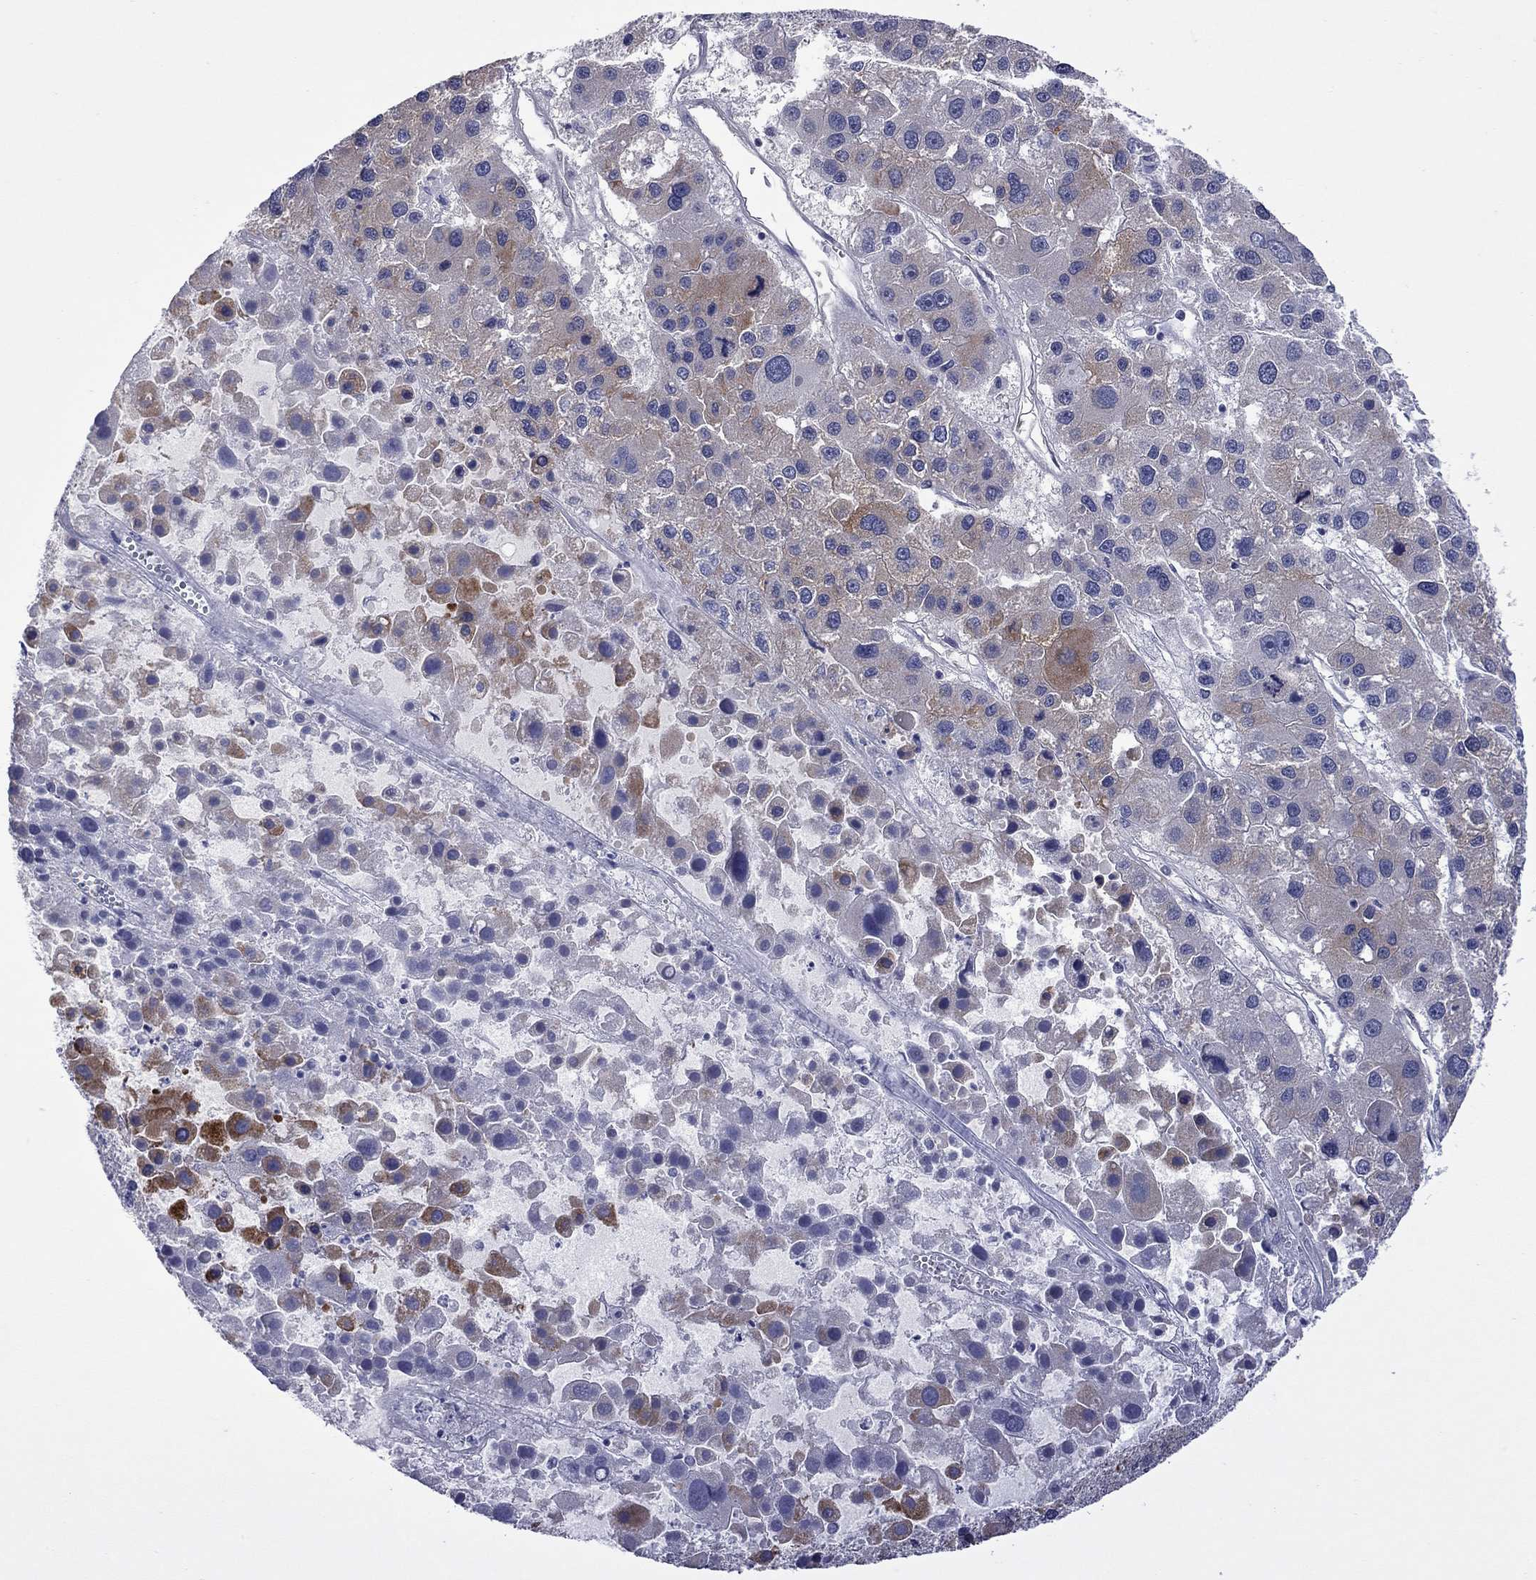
{"staining": {"intensity": "moderate", "quantity": "<25%", "location": "cytoplasmic/membranous"}, "tissue": "liver cancer", "cell_type": "Tumor cells", "image_type": "cancer", "snomed": [{"axis": "morphology", "description": "Carcinoma, Hepatocellular, NOS"}, {"axis": "topography", "description": "Liver"}], "caption": "A low amount of moderate cytoplasmic/membranous expression is appreciated in approximately <25% of tumor cells in liver cancer tissue. (DAB (3,3'-diaminobenzidine) IHC with brightfield microscopy, high magnification).", "gene": "CTNNBIP1", "patient": {"sex": "male", "age": 73}}